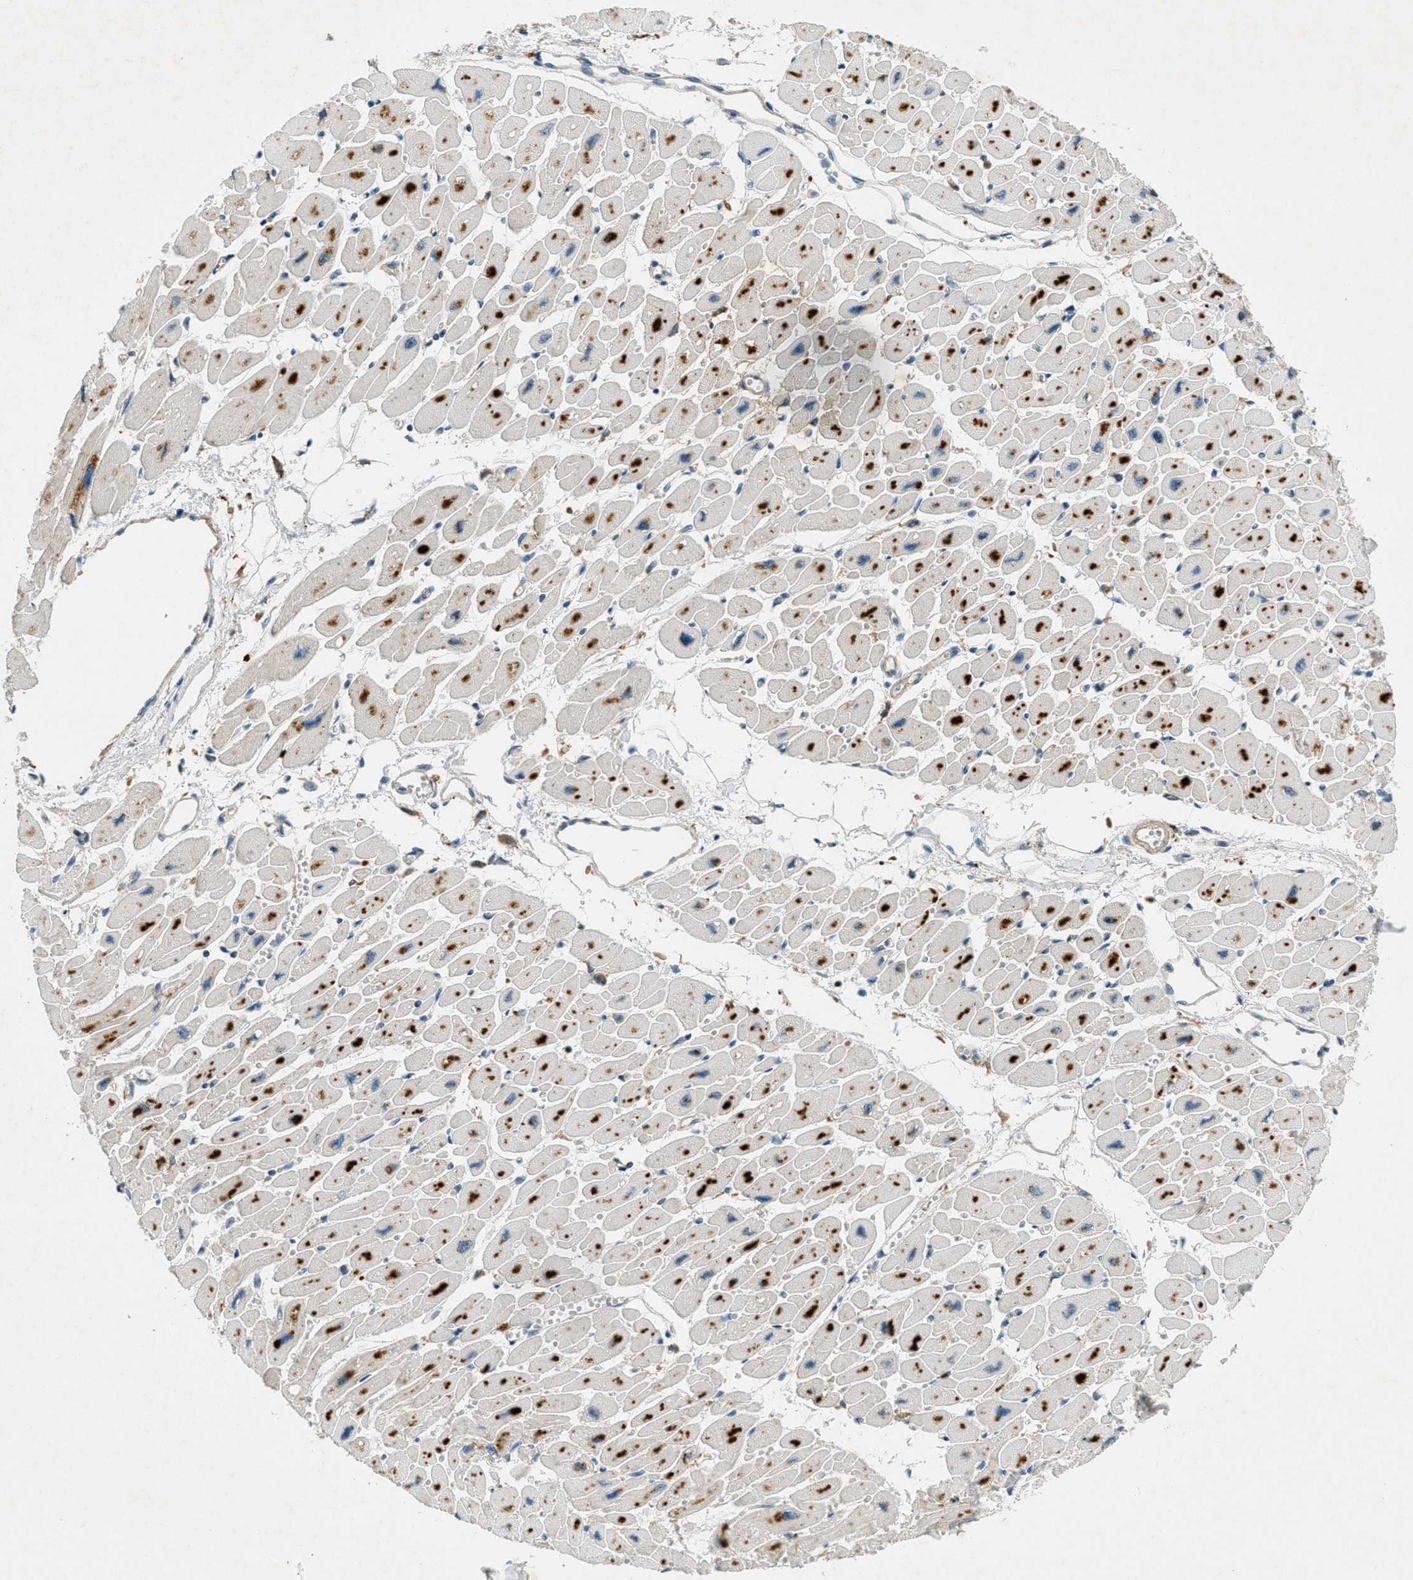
{"staining": {"intensity": "negative", "quantity": "none", "location": "none"}, "tissue": "heart muscle", "cell_type": "Cardiomyocytes", "image_type": "normal", "snomed": [{"axis": "morphology", "description": "Normal tissue, NOS"}, {"axis": "topography", "description": "Heart"}], "caption": "DAB (3,3'-diaminobenzidine) immunohistochemical staining of unremarkable human heart muscle displays no significant positivity in cardiomyocytes.", "gene": "NUDT4B", "patient": {"sex": "female", "age": 54}}